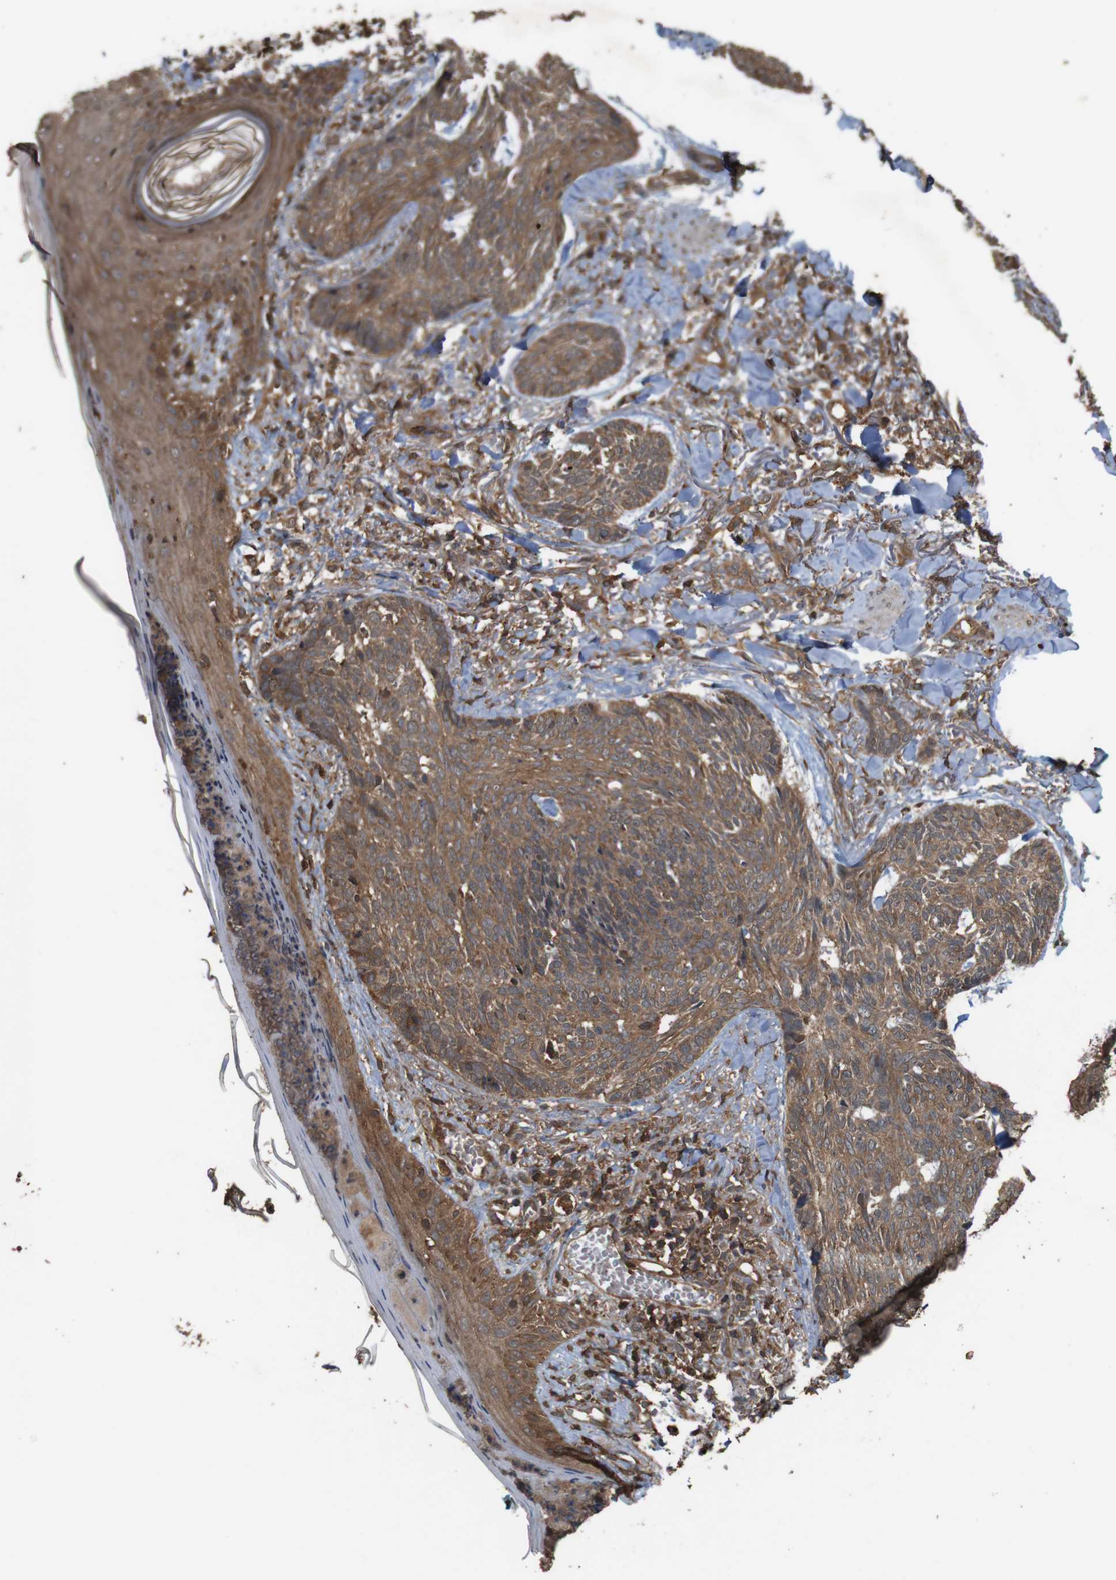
{"staining": {"intensity": "moderate", "quantity": ">75%", "location": "cytoplasmic/membranous"}, "tissue": "skin cancer", "cell_type": "Tumor cells", "image_type": "cancer", "snomed": [{"axis": "morphology", "description": "Basal cell carcinoma"}, {"axis": "topography", "description": "Skin"}], "caption": "Protein analysis of skin basal cell carcinoma tissue exhibits moderate cytoplasmic/membranous staining in about >75% of tumor cells.", "gene": "BAG4", "patient": {"sex": "male", "age": 43}}